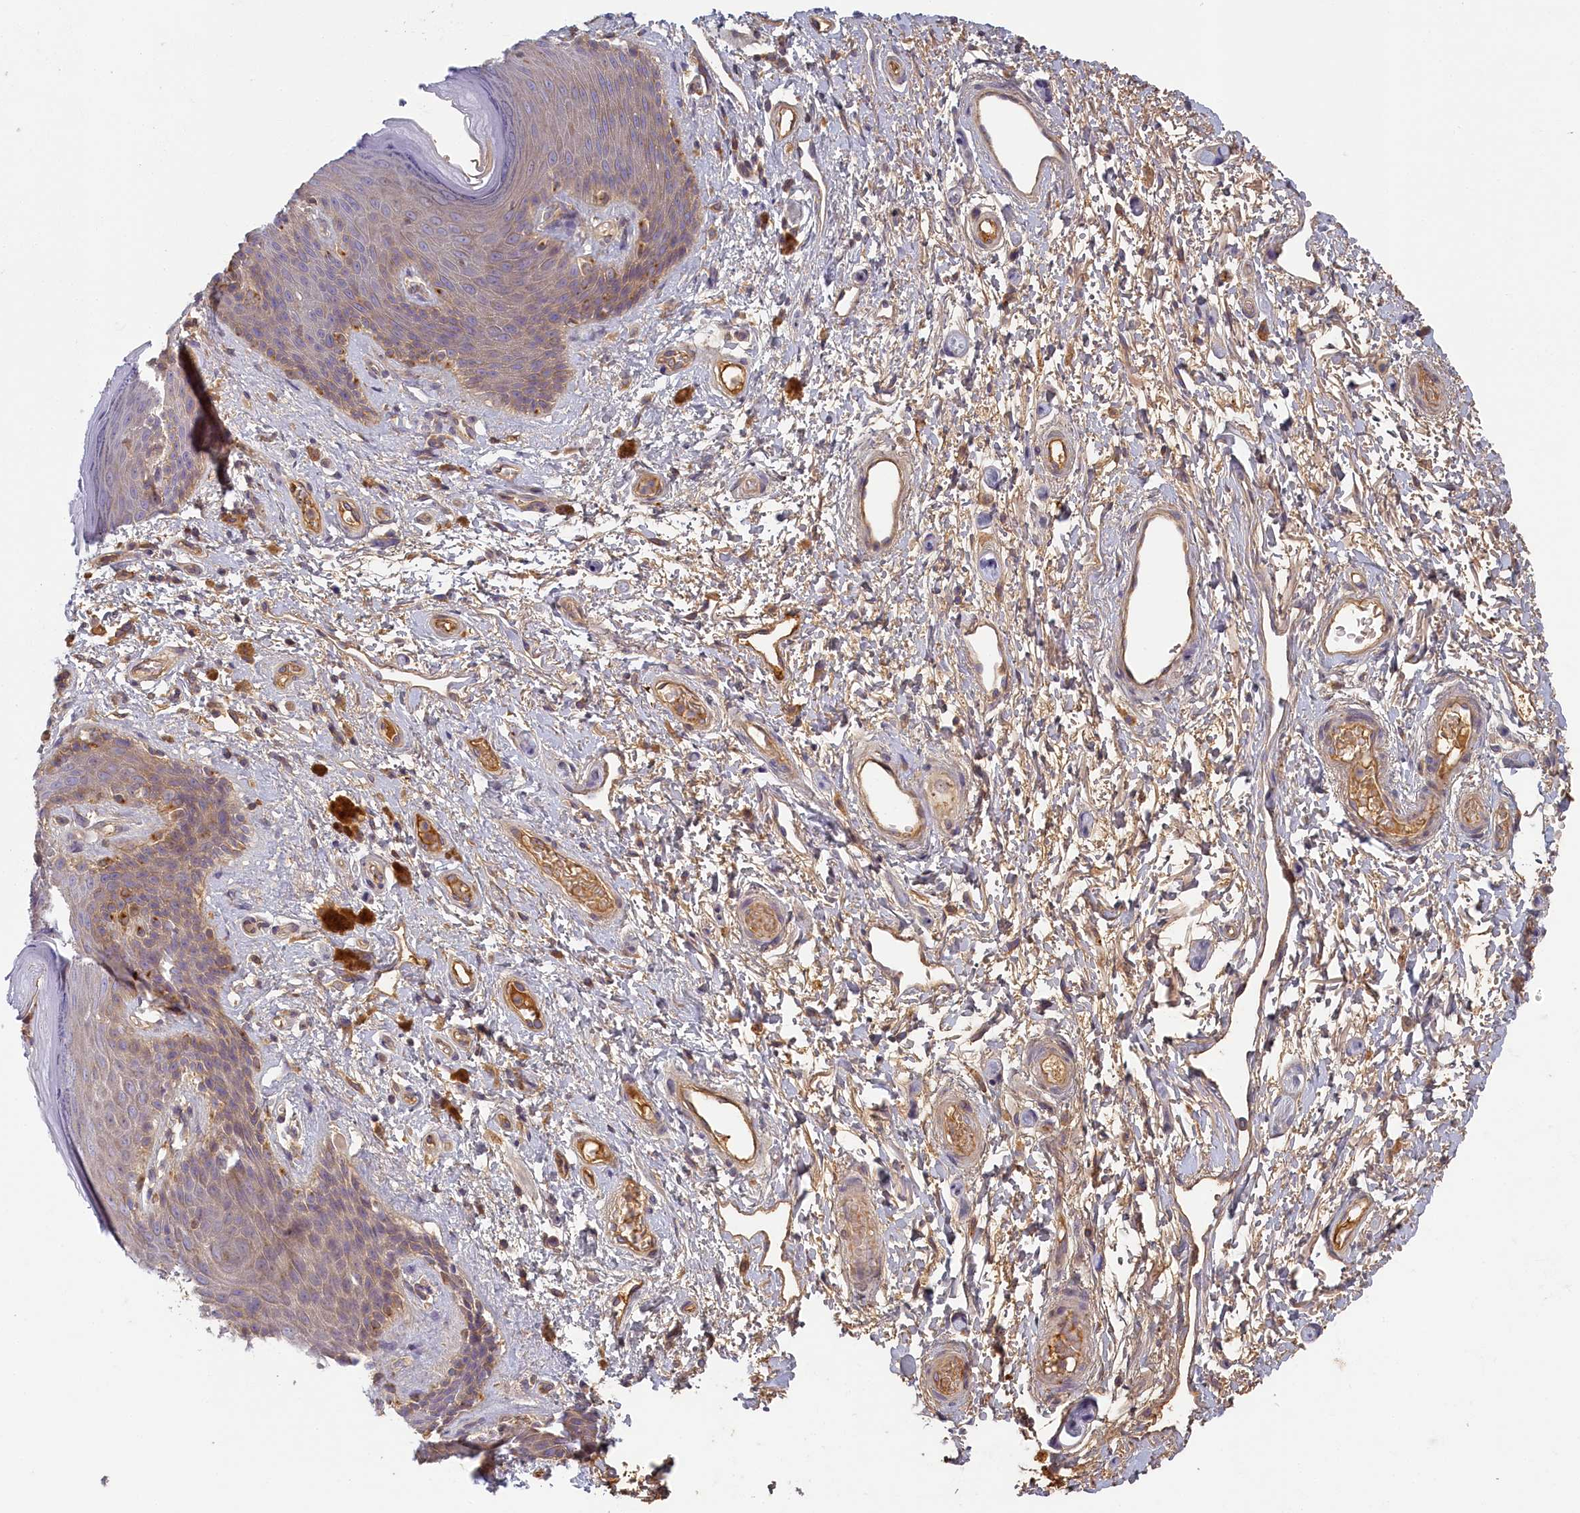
{"staining": {"intensity": "weak", "quantity": "25%-75%", "location": "cytoplasmic/membranous"}, "tissue": "skin", "cell_type": "Epidermal cells", "image_type": "normal", "snomed": [{"axis": "morphology", "description": "Normal tissue, NOS"}, {"axis": "topography", "description": "Anal"}], "caption": "High-magnification brightfield microscopy of unremarkable skin stained with DAB (3,3'-diaminobenzidine) (brown) and counterstained with hematoxylin (blue). epidermal cells exhibit weak cytoplasmic/membranous staining is present in approximately25%-75% of cells.", "gene": "STX16", "patient": {"sex": "female", "age": 46}}